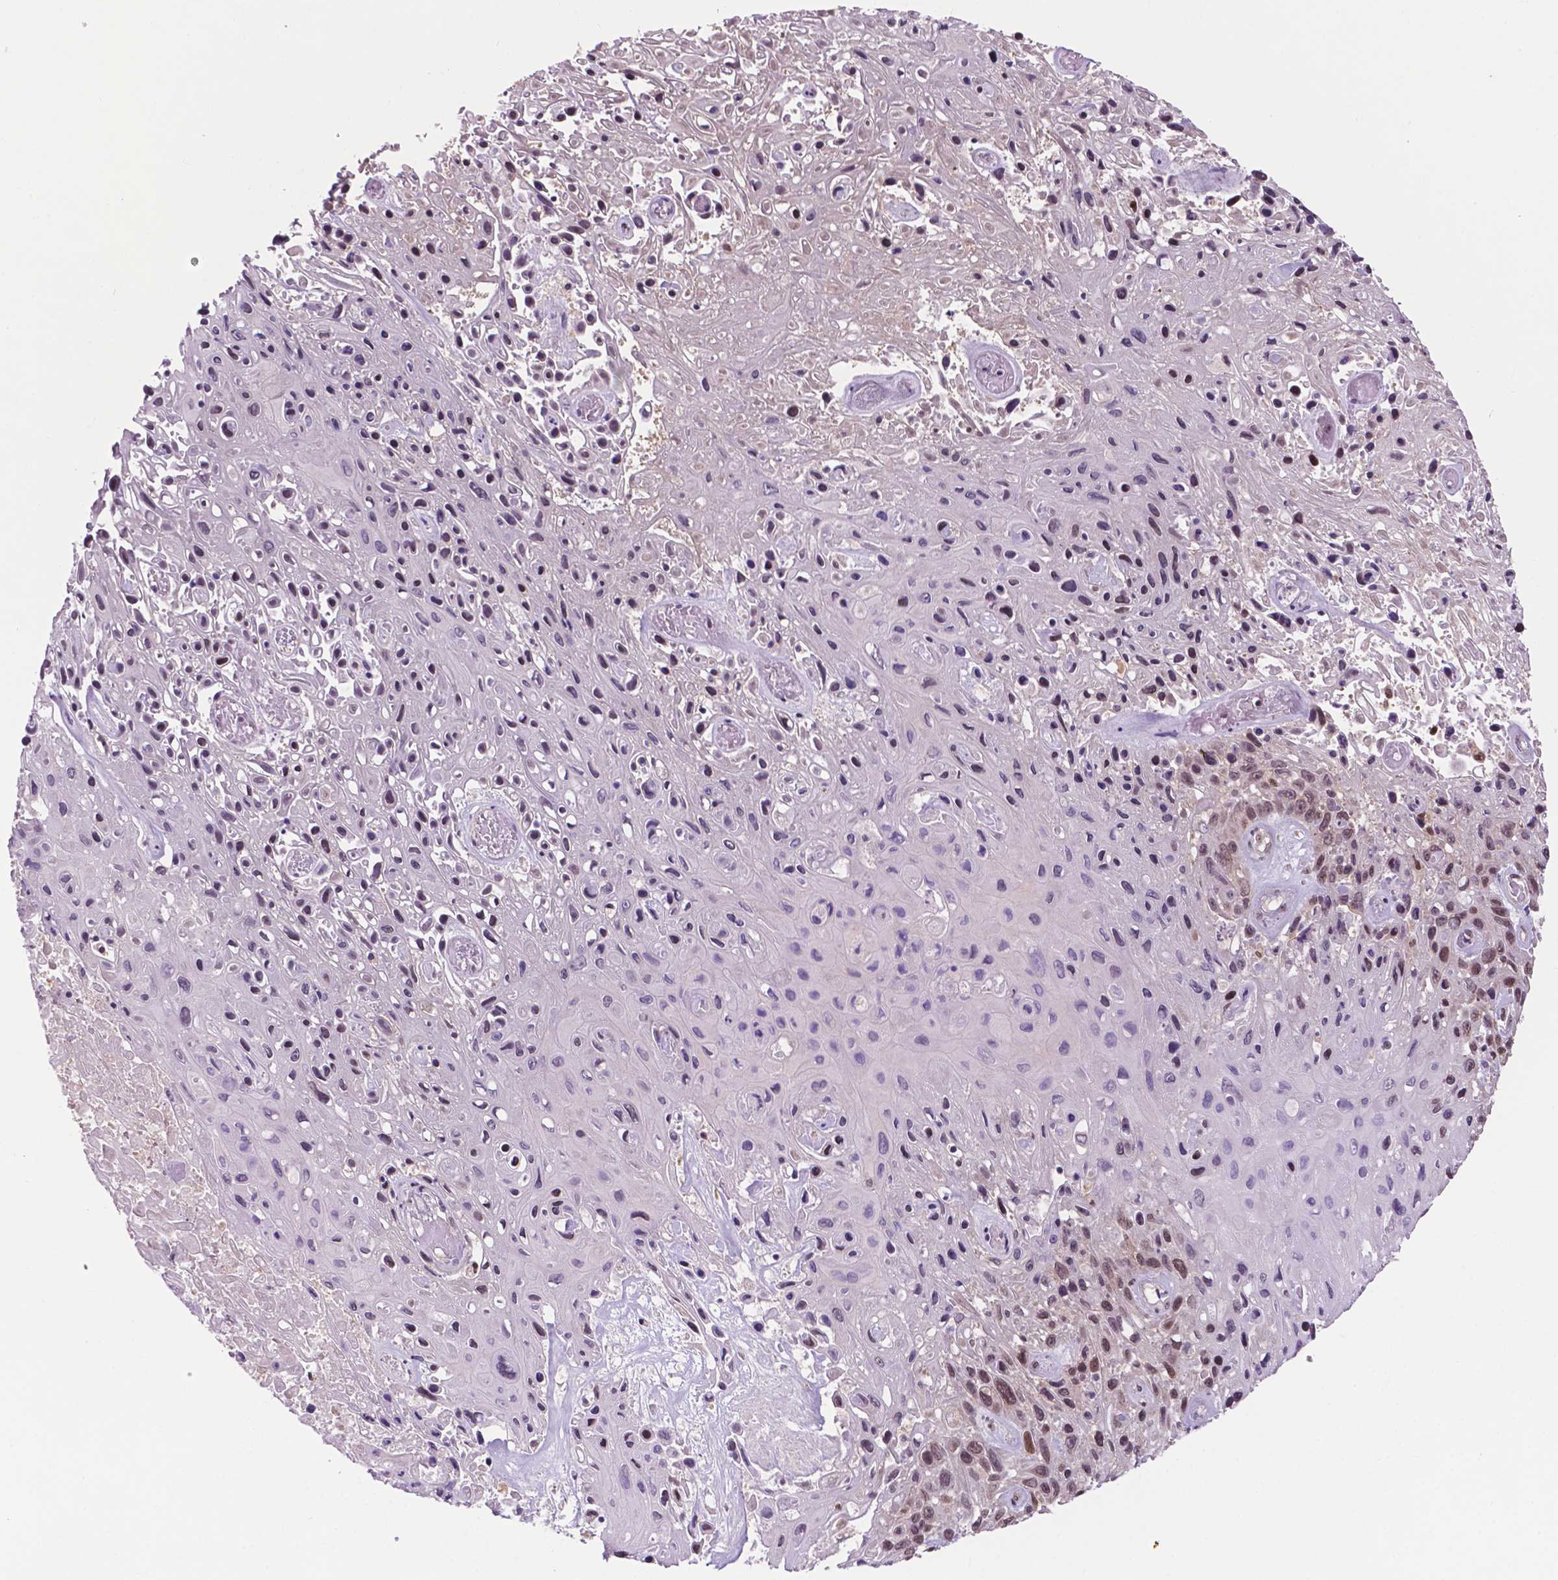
{"staining": {"intensity": "moderate", "quantity": "25%-75%", "location": "nuclear"}, "tissue": "skin cancer", "cell_type": "Tumor cells", "image_type": "cancer", "snomed": [{"axis": "morphology", "description": "Squamous cell carcinoma, NOS"}, {"axis": "topography", "description": "Skin"}], "caption": "This photomicrograph shows squamous cell carcinoma (skin) stained with immunohistochemistry to label a protein in brown. The nuclear of tumor cells show moderate positivity for the protein. Nuclei are counter-stained blue.", "gene": "PER2", "patient": {"sex": "male", "age": 82}}